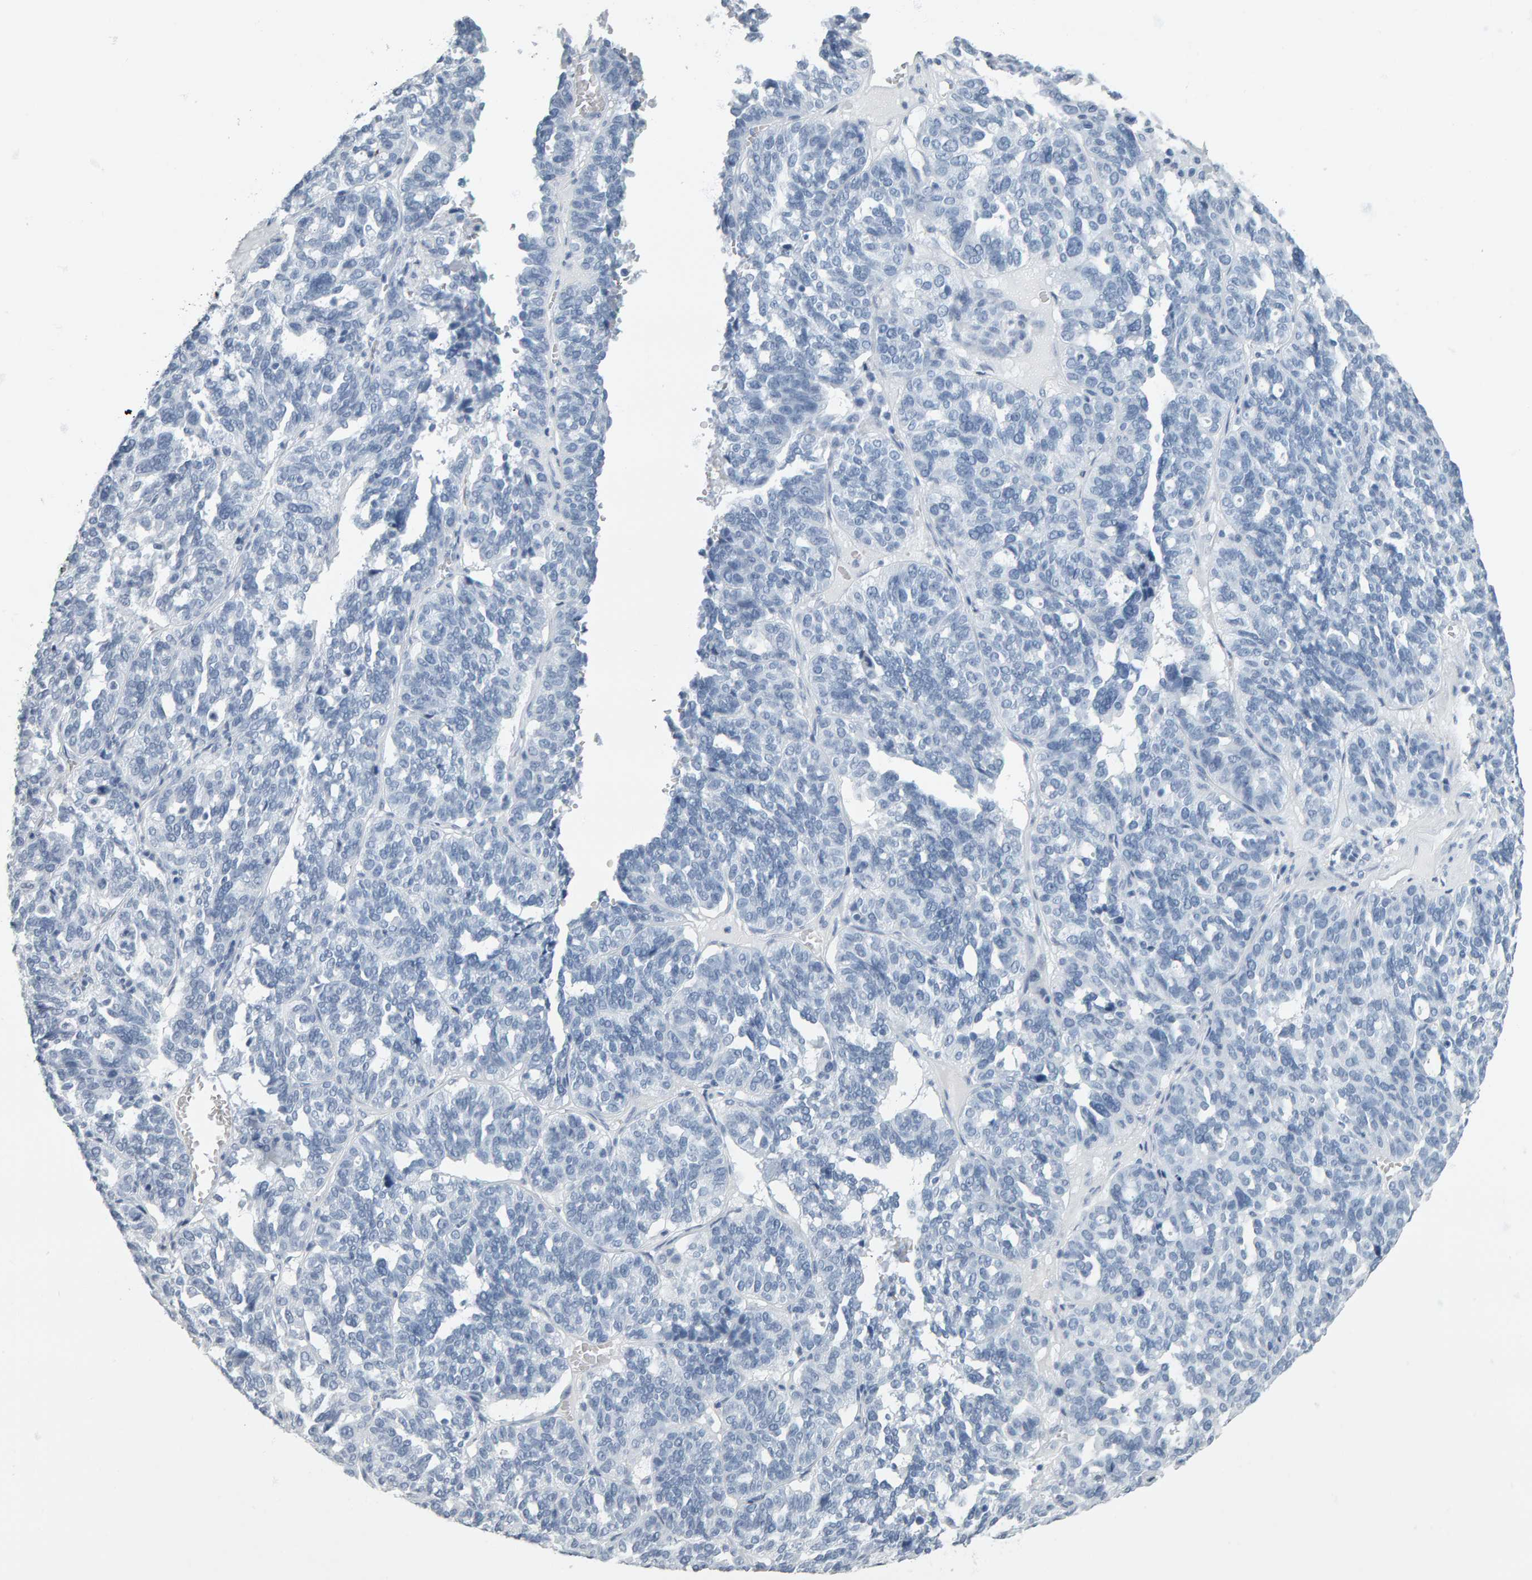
{"staining": {"intensity": "negative", "quantity": "none", "location": "none"}, "tissue": "ovarian cancer", "cell_type": "Tumor cells", "image_type": "cancer", "snomed": [{"axis": "morphology", "description": "Cystadenocarcinoma, serous, NOS"}, {"axis": "topography", "description": "Ovary"}], "caption": "Immunohistochemical staining of human ovarian cancer (serous cystadenocarcinoma) demonstrates no significant expression in tumor cells.", "gene": "SPACA3", "patient": {"sex": "female", "age": 59}}